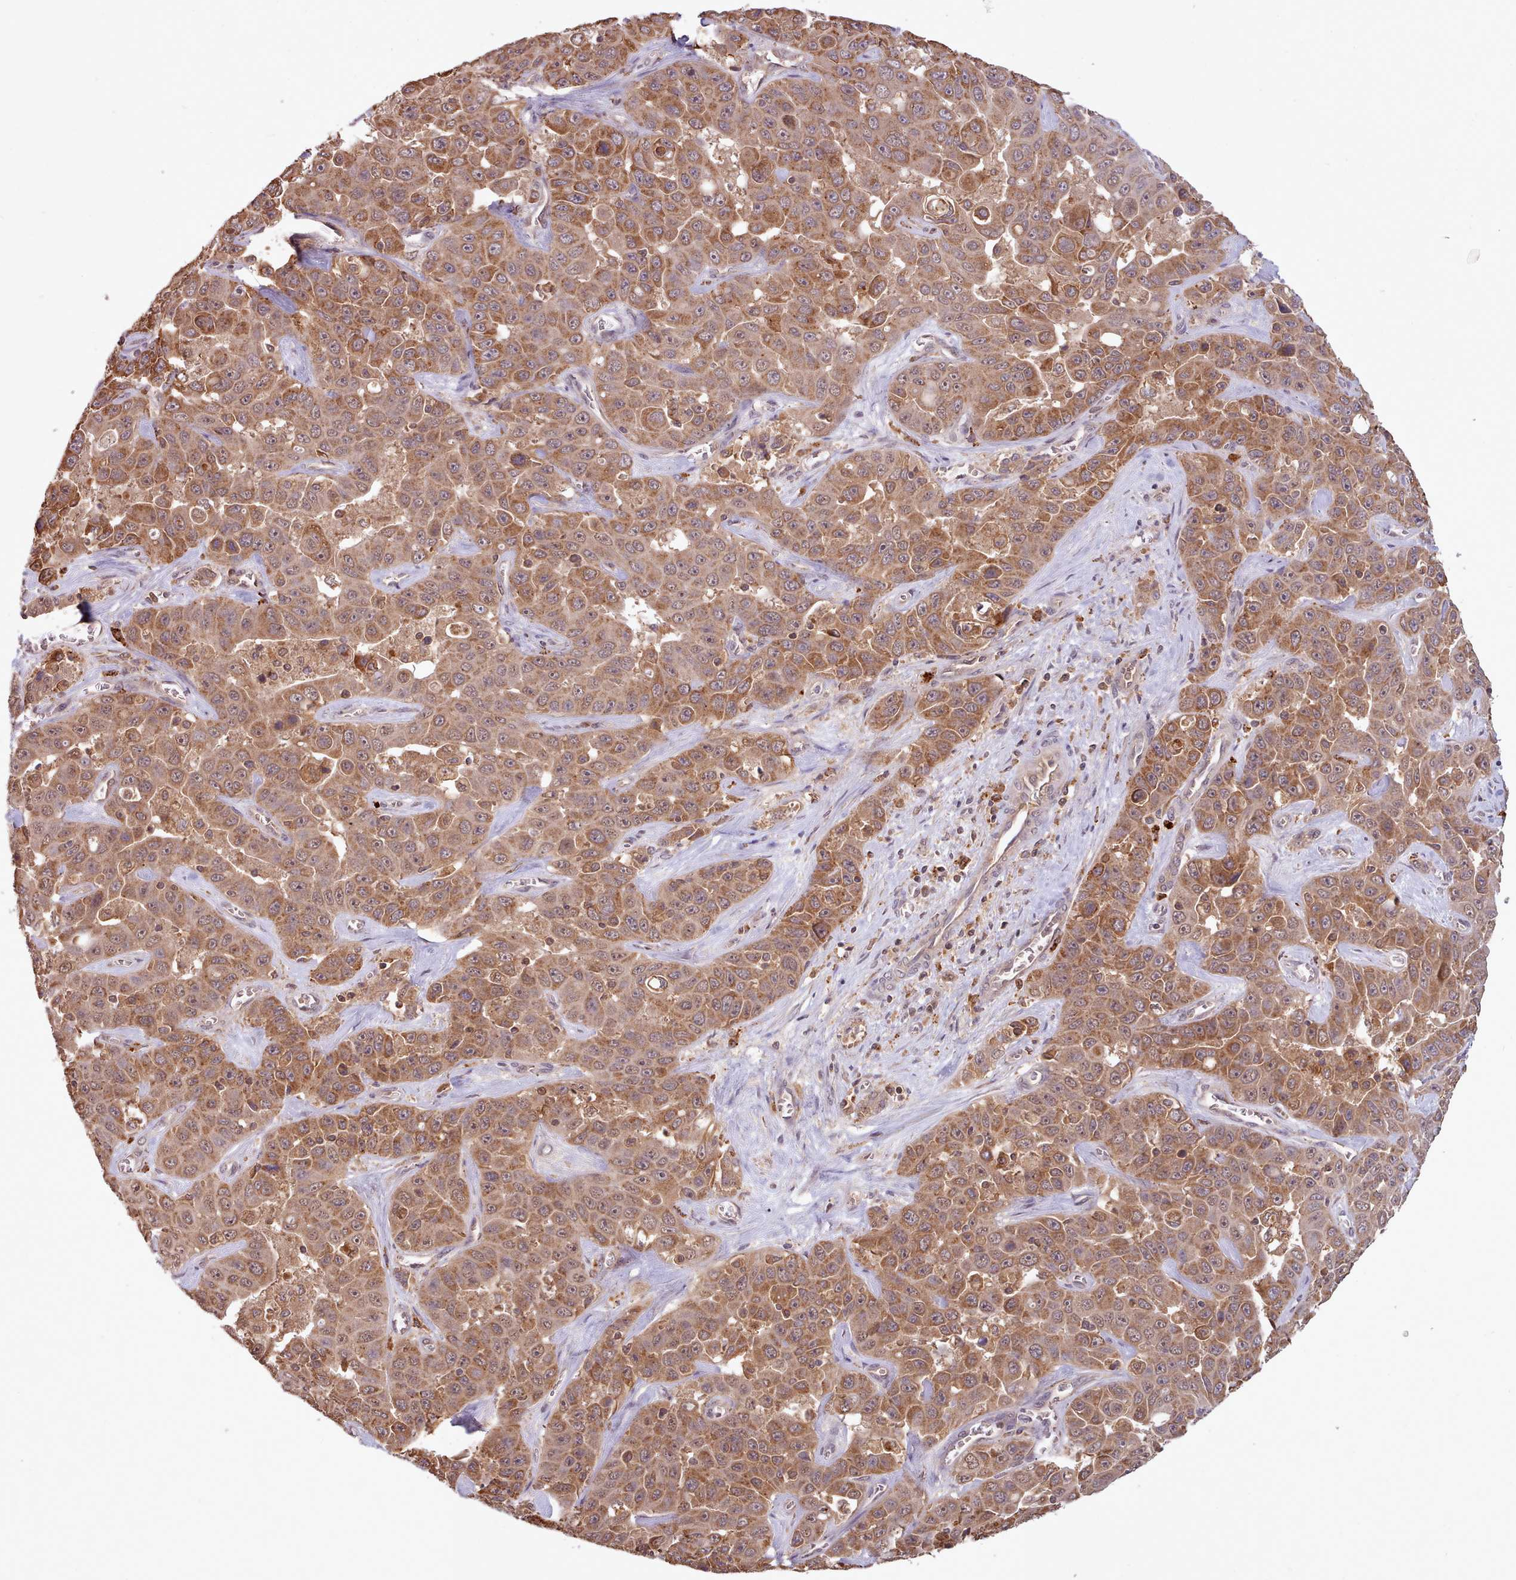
{"staining": {"intensity": "moderate", "quantity": ">75%", "location": "cytoplasmic/membranous"}, "tissue": "liver cancer", "cell_type": "Tumor cells", "image_type": "cancer", "snomed": [{"axis": "morphology", "description": "Cholangiocarcinoma"}, {"axis": "topography", "description": "Liver"}], "caption": "DAB immunohistochemical staining of liver cancer (cholangiocarcinoma) shows moderate cytoplasmic/membranous protein expression in approximately >75% of tumor cells. (IHC, brightfield microscopy, high magnification).", "gene": "PIP4P1", "patient": {"sex": "female", "age": 52}}